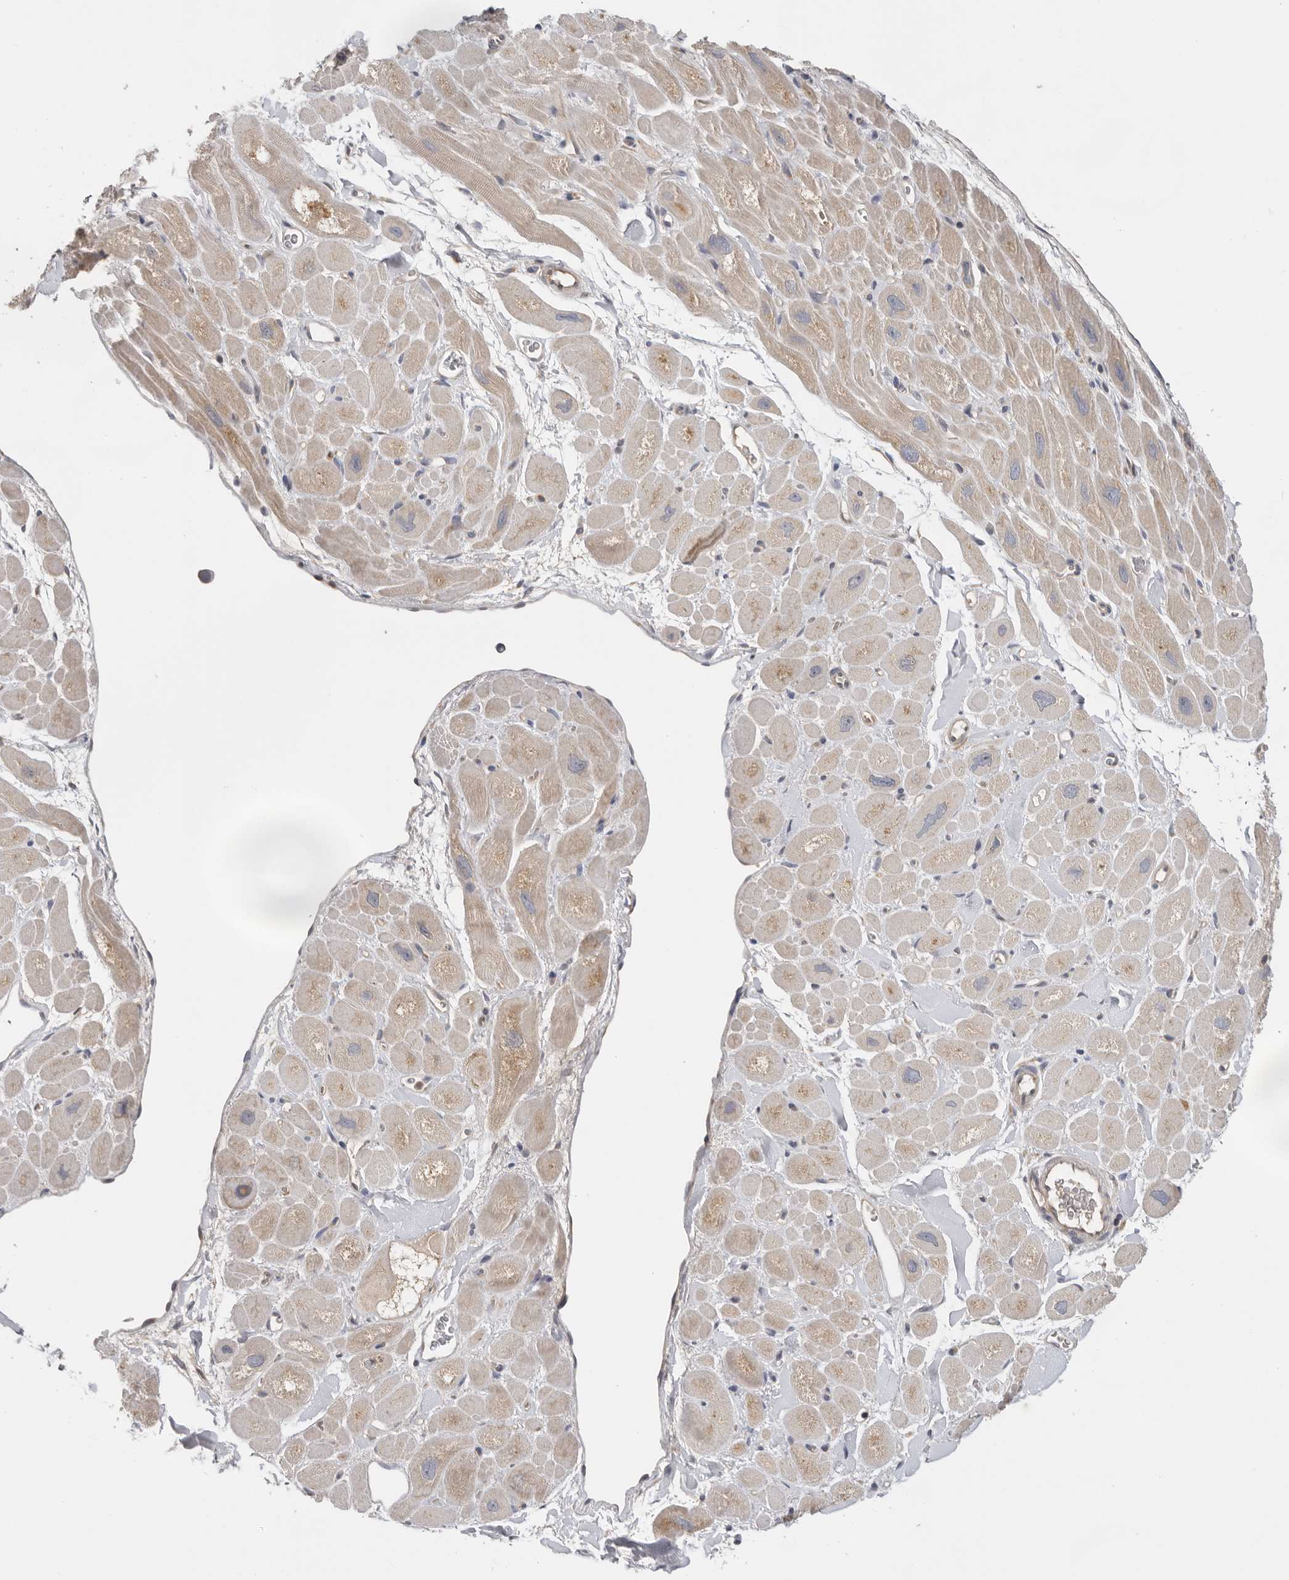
{"staining": {"intensity": "moderate", "quantity": "25%-75%", "location": "cytoplasmic/membranous"}, "tissue": "heart muscle", "cell_type": "Cardiomyocytes", "image_type": "normal", "snomed": [{"axis": "morphology", "description": "Normal tissue, NOS"}, {"axis": "topography", "description": "Heart"}], "caption": "Immunohistochemistry image of unremarkable human heart muscle stained for a protein (brown), which exhibits medium levels of moderate cytoplasmic/membranous positivity in about 25%-75% of cardiomyocytes.", "gene": "PPP1R42", "patient": {"sex": "male", "age": 49}}